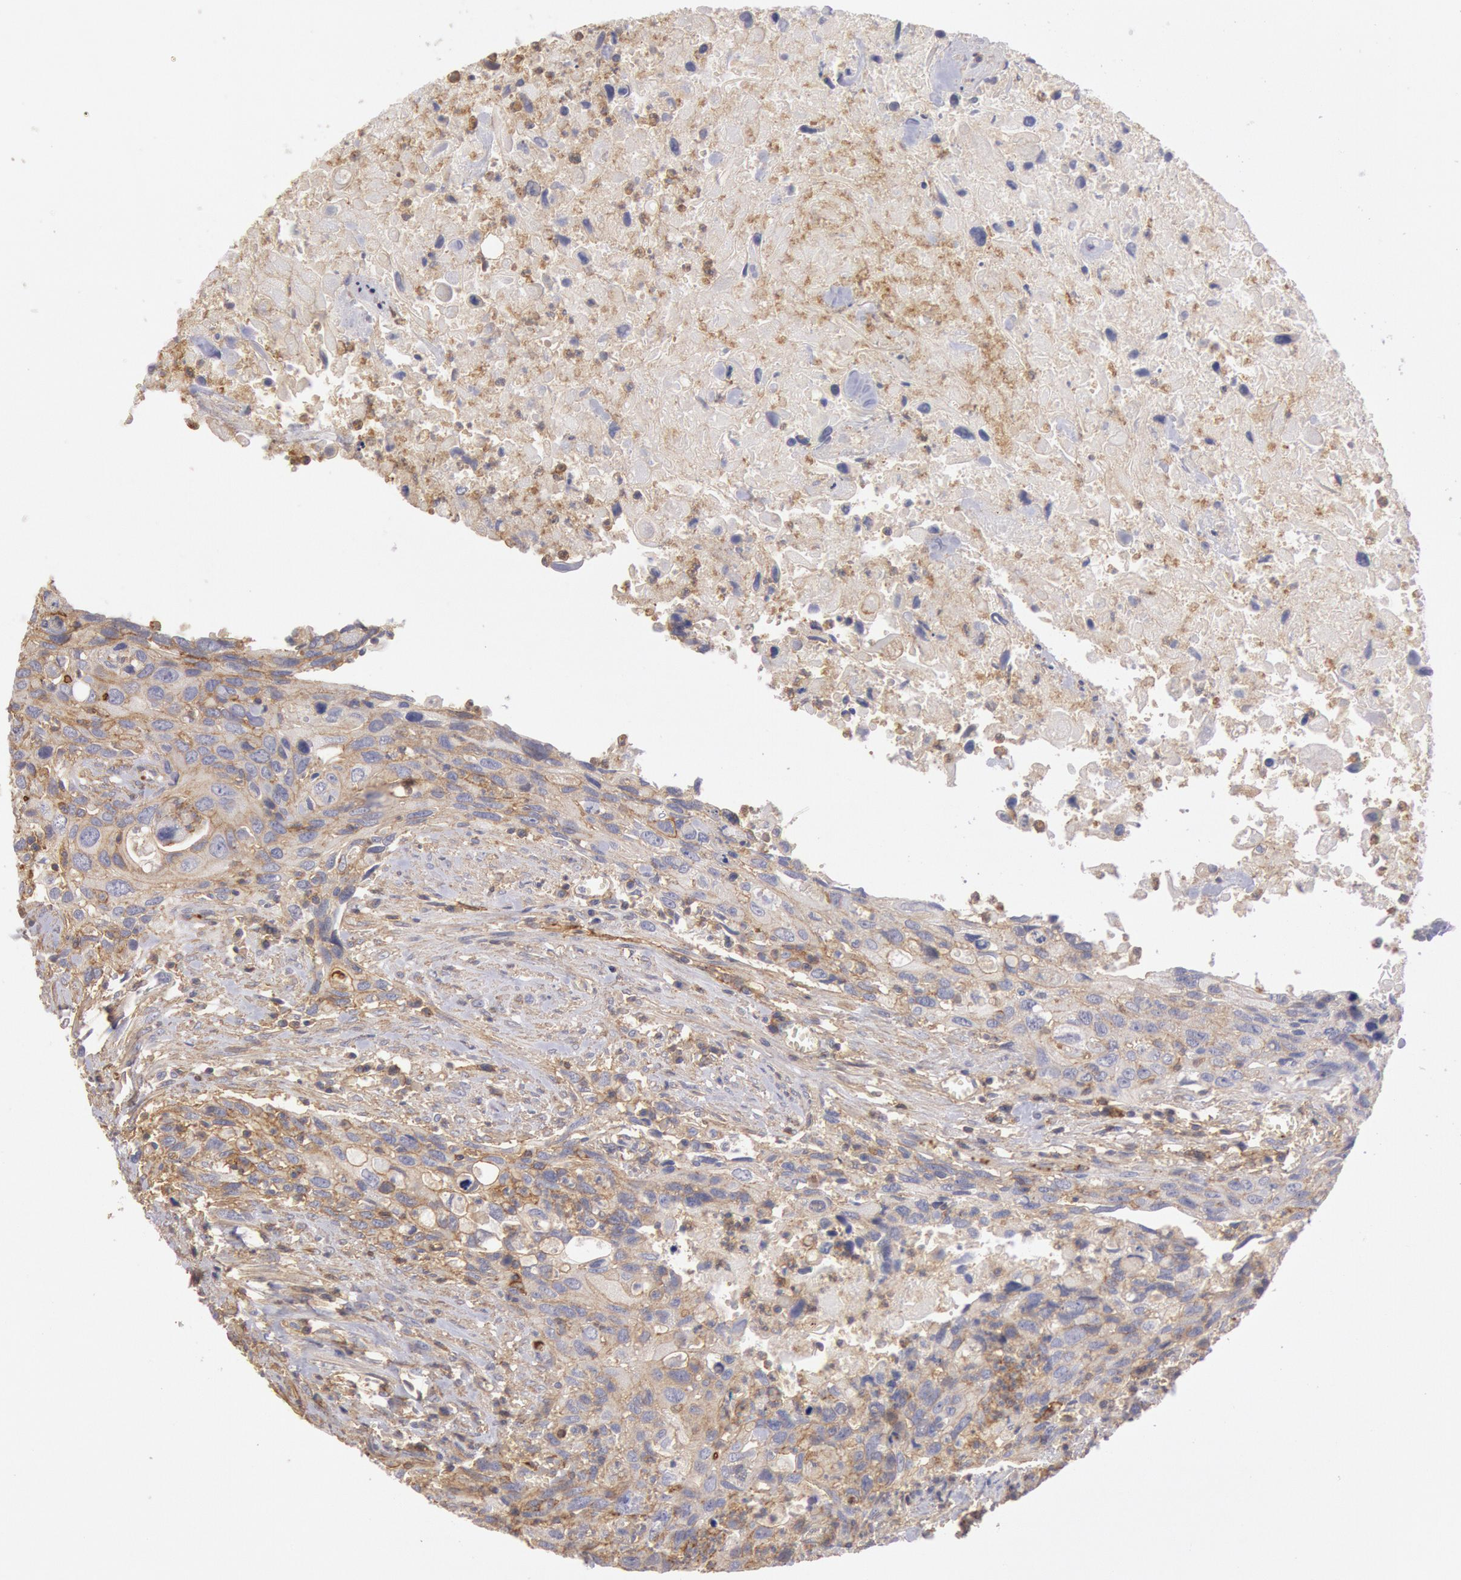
{"staining": {"intensity": "moderate", "quantity": ">75%", "location": "cytoplasmic/membranous"}, "tissue": "urothelial cancer", "cell_type": "Tumor cells", "image_type": "cancer", "snomed": [{"axis": "morphology", "description": "Urothelial carcinoma, High grade"}, {"axis": "topography", "description": "Urinary bladder"}], "caption": "Immunohistochemical staining of urothelial cancer shows moderate cytoplasmic/membranous protein staining in approximately >75% of tumor cells. Using DAB (3,3'-diaminobenzidine) (brown) and hematoxylin (blue) stains, captured at high magnification using brightfield microscopy.", "gene": "SNAP23", "patient": {"sex": "male", "age": 71}}